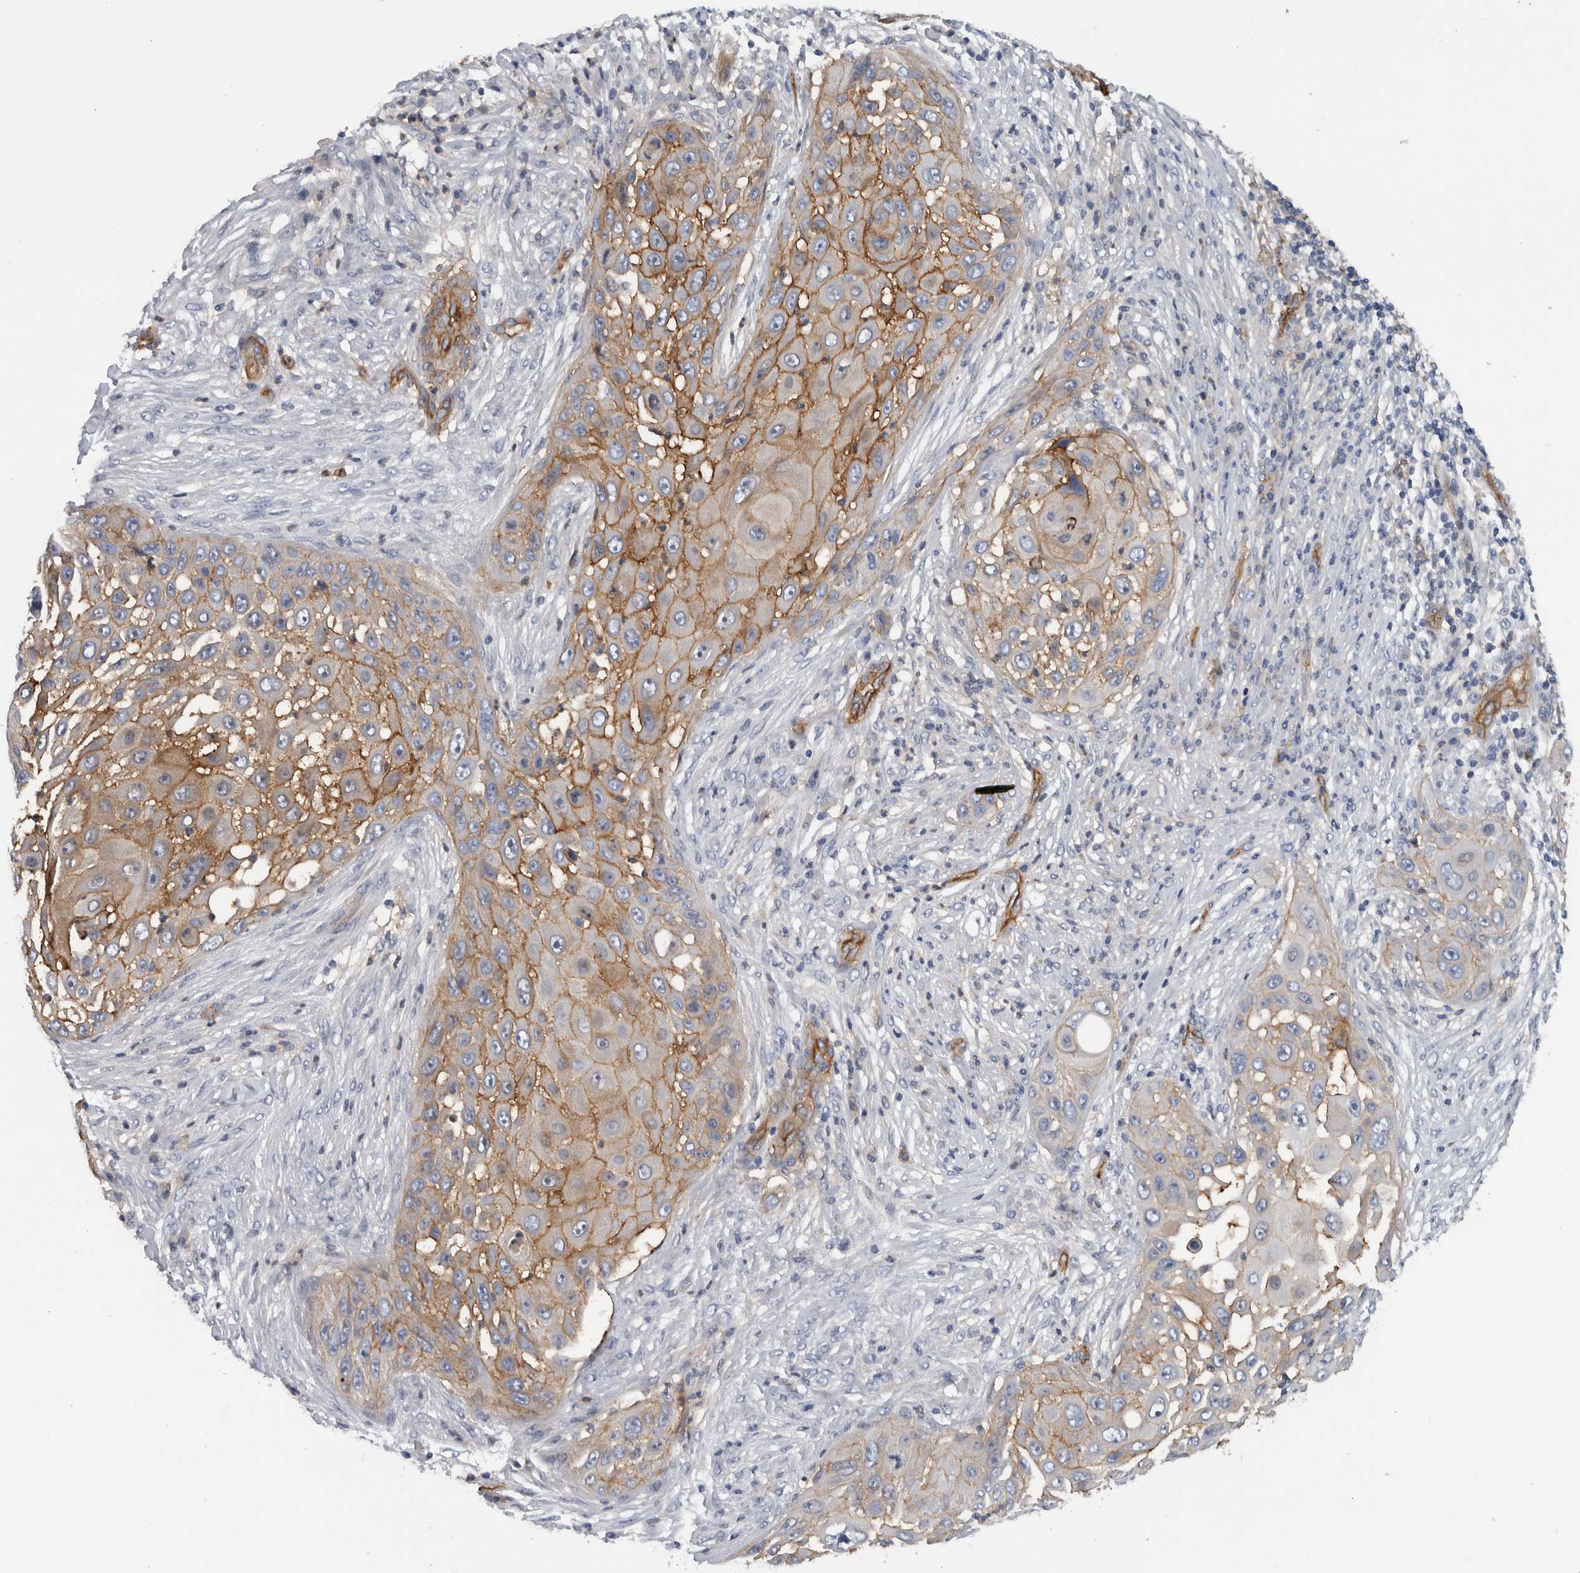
{"staining": {"intensity": "moderate", "quantity": "25%-75%", "location": "cytoplasmic/membranous"}, "tissue": "skin cancer", "cell_type": "Tumor cells", "image_type": "cancer", "snomed": [{"axis": "morphology", "description": "Squamous cell carcinoma, NOS"}, {"axis": "topography", "description": "Skin"}], "caption": "Immunohistochemical staining of squamous cell carcinoma (skin) reveals medium levels of moderate cytoplasmic/membranous protein staining in approximately 25%-75% of tumor cells. The staining was performed using DAB, with brown indicating positive protein expression. Nuclei are stained blue with hematoxylin.", "gene": "CD59", "patient": {"sex": "female", "age": 44}}